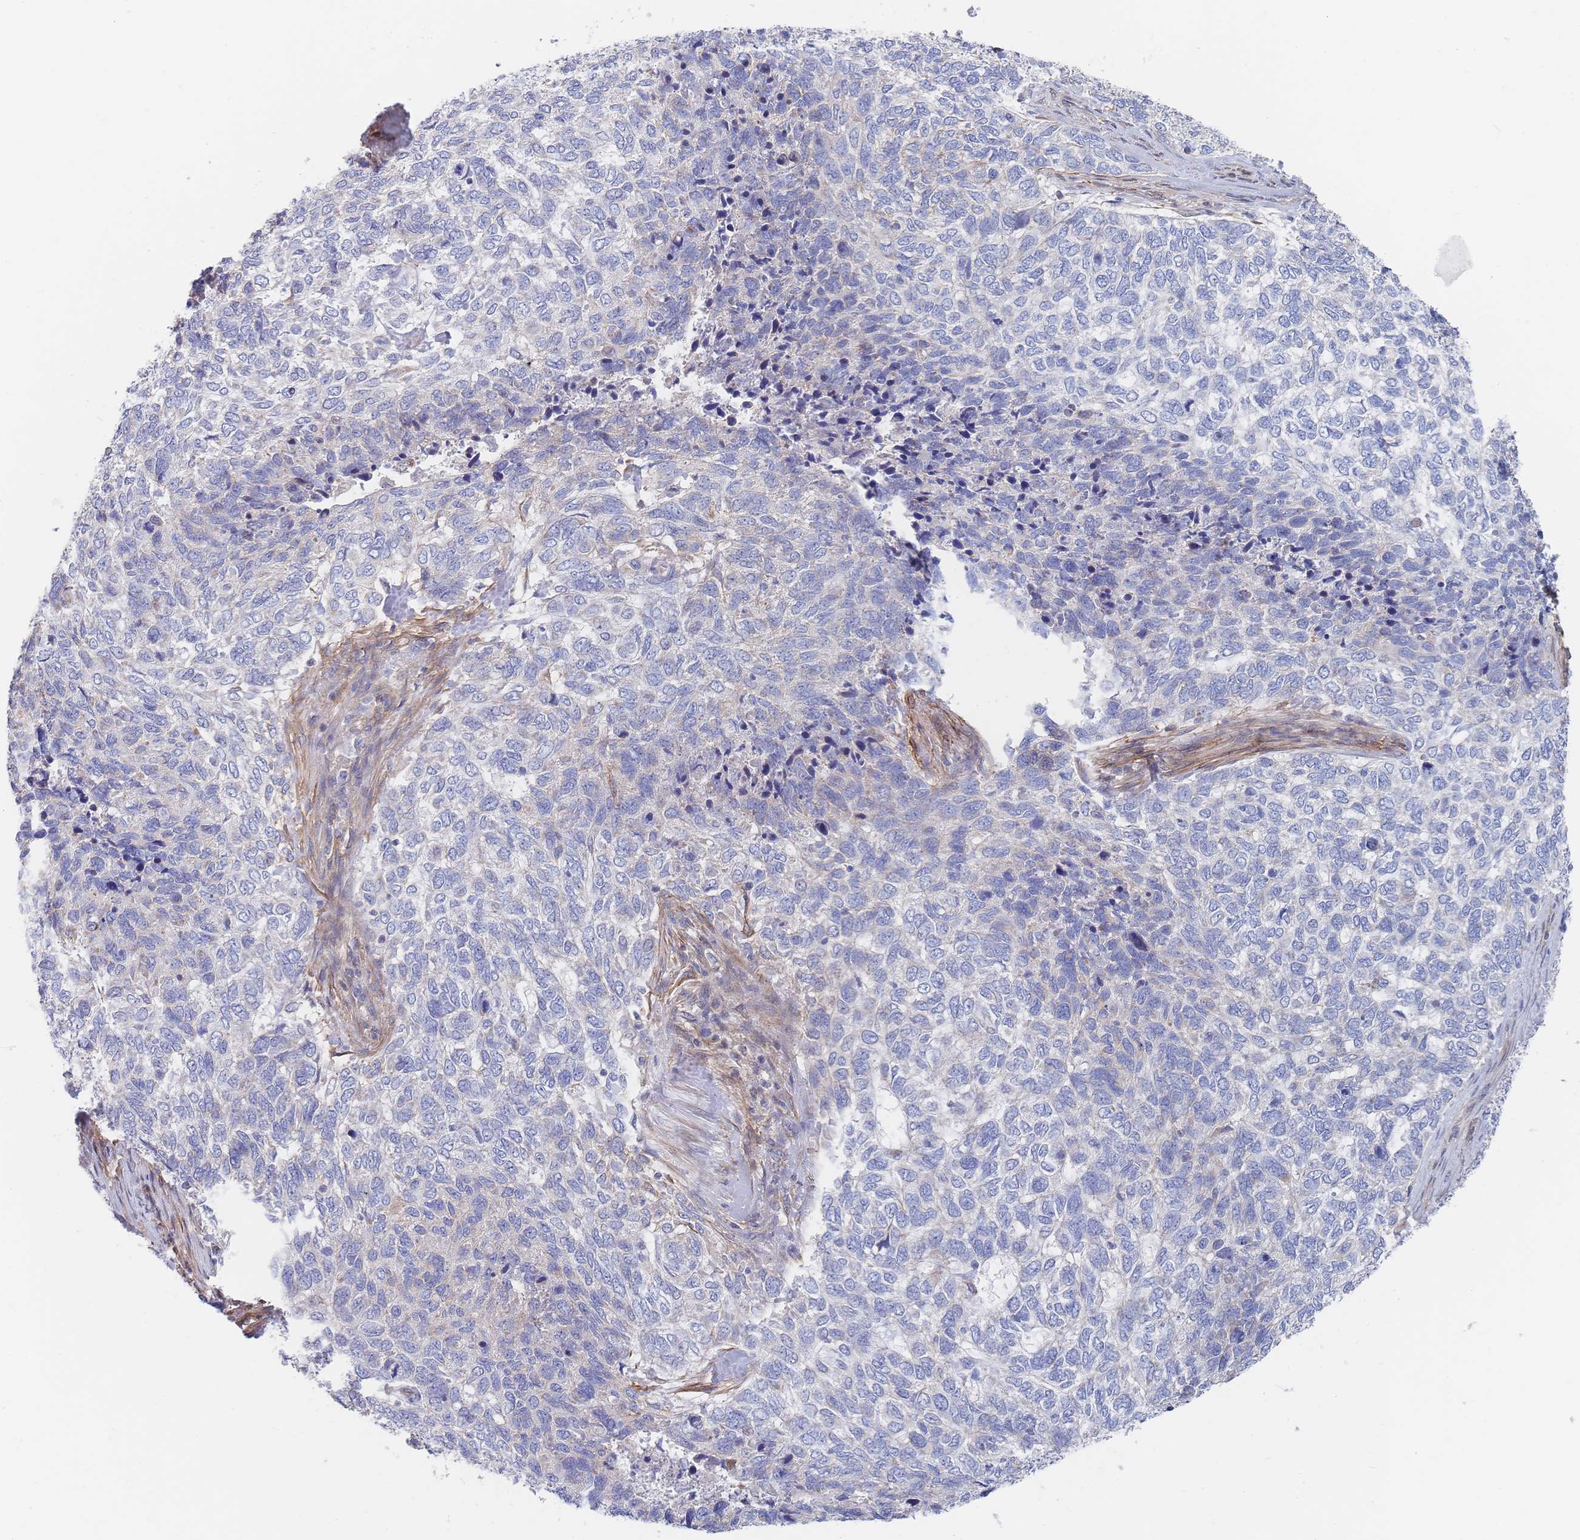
{"staining": {"intensity": "negative", "quantity": "none", "location": "none"}, "tissue": "skin cancer", "cell_type": "Tumor cells", "image_type": "cancer", "snomed": [{"axis": "morphology", "description": "Basal cell carcinoma"}, {"axis": "topography", "description": "Skin"}], "caption": "The histopathology image displays no staining of tumor cells in basal cell carcinoma (skin).", "gene": "G6PC1", "patient": {"sex": "female", "age": 65}}